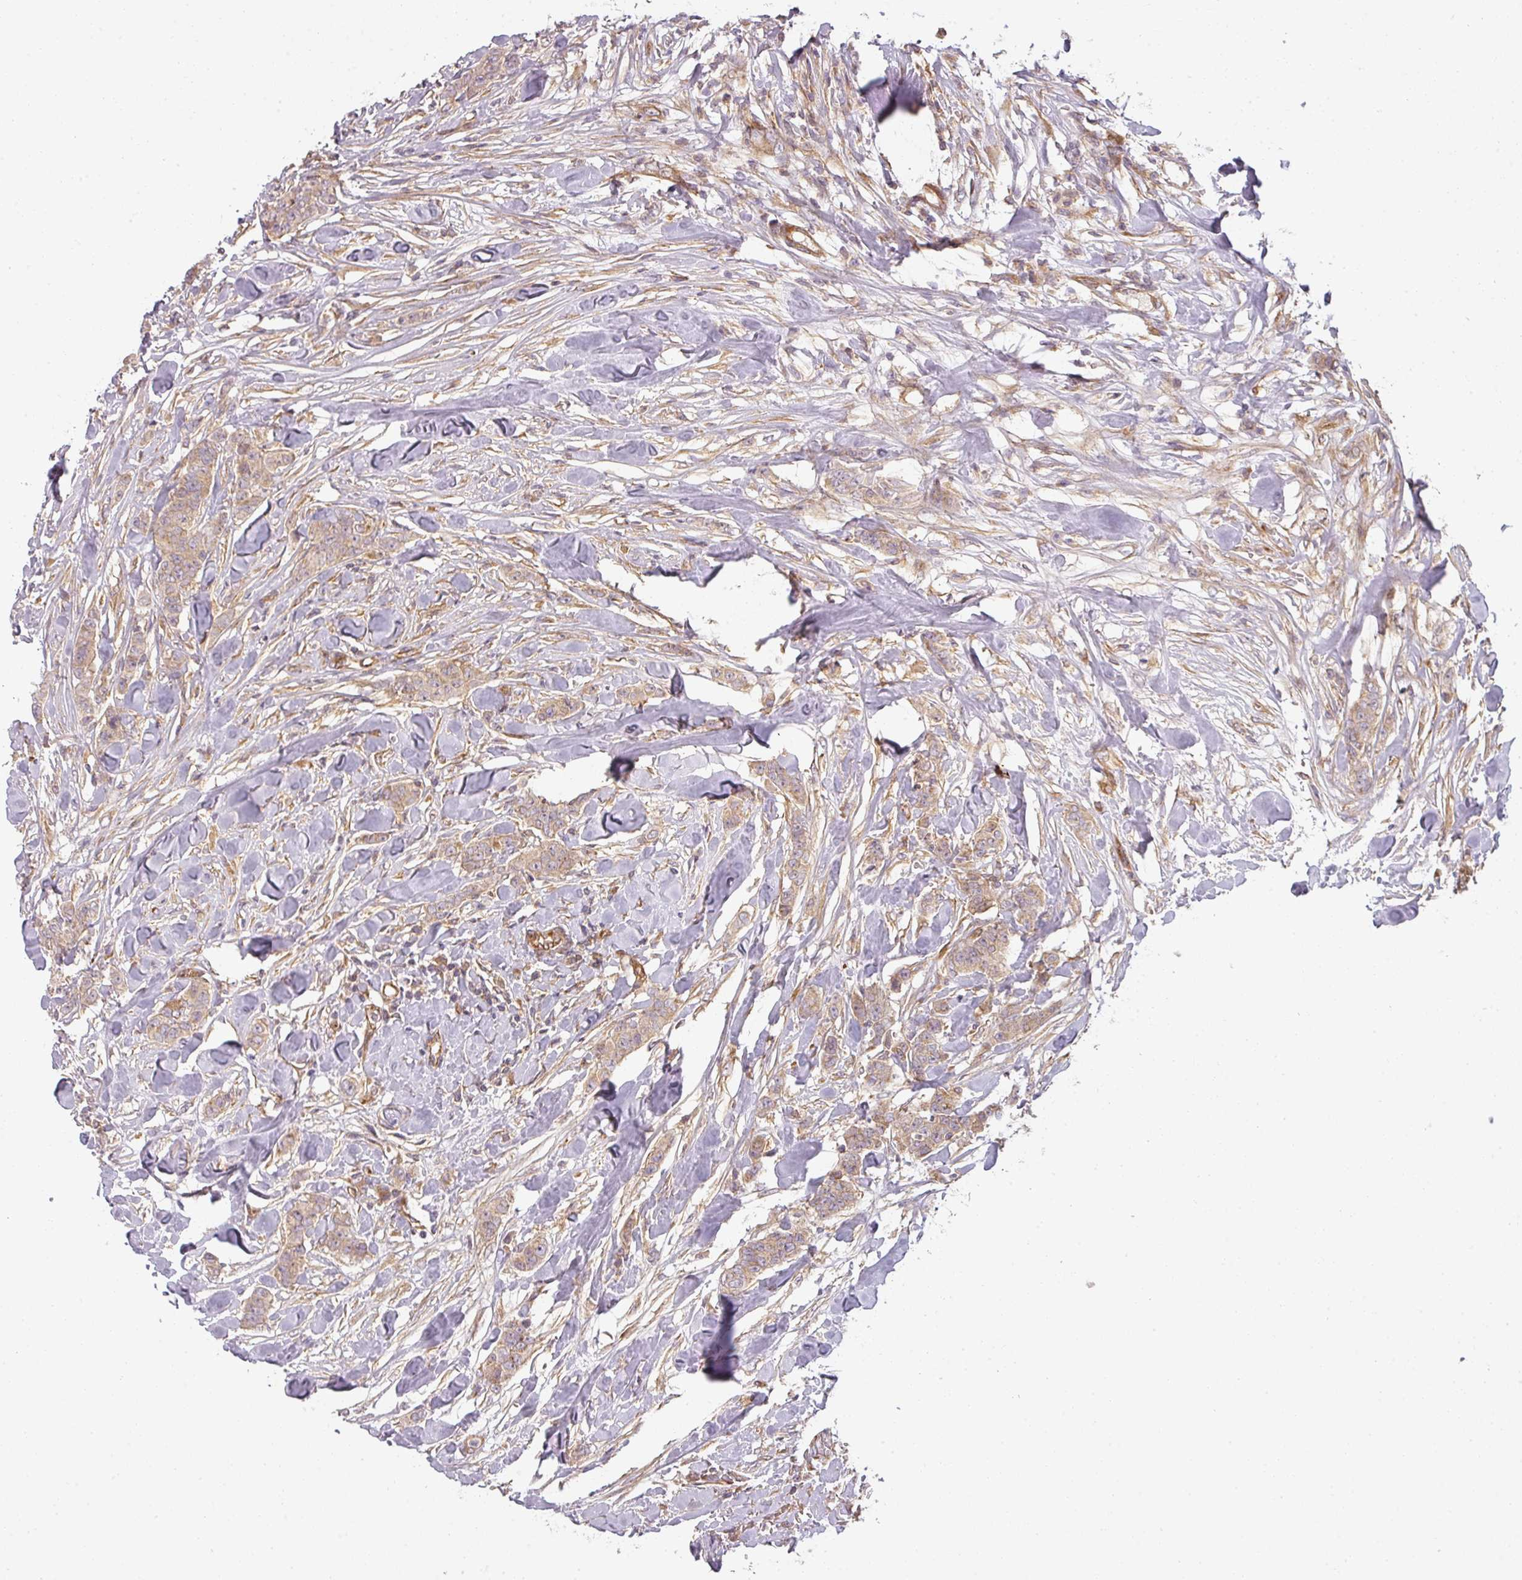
{"staining": {"intensity": "weak", "quantity": ">75%", "location": "cytoplasmic/membranous"}, "tissue": "breast cancer", "cell_type": "Tumor cells", "image_type": "cancer", "snomed": [{"axis": "morphology", "description": "Duct carcinoma"}, {"axis": "topography", "description": "Breast"}], "caption": "Protein staining demonstrates weak cytoplasmic/membranous positivity in about >75% of tumor cells in infiltrating ductal carcinoma (breast). (DAB IHC, brown staining for protein, blue staining for nuclei).", "gene": "CNOT1", "patient": {"sex": "female", "age": 40}}